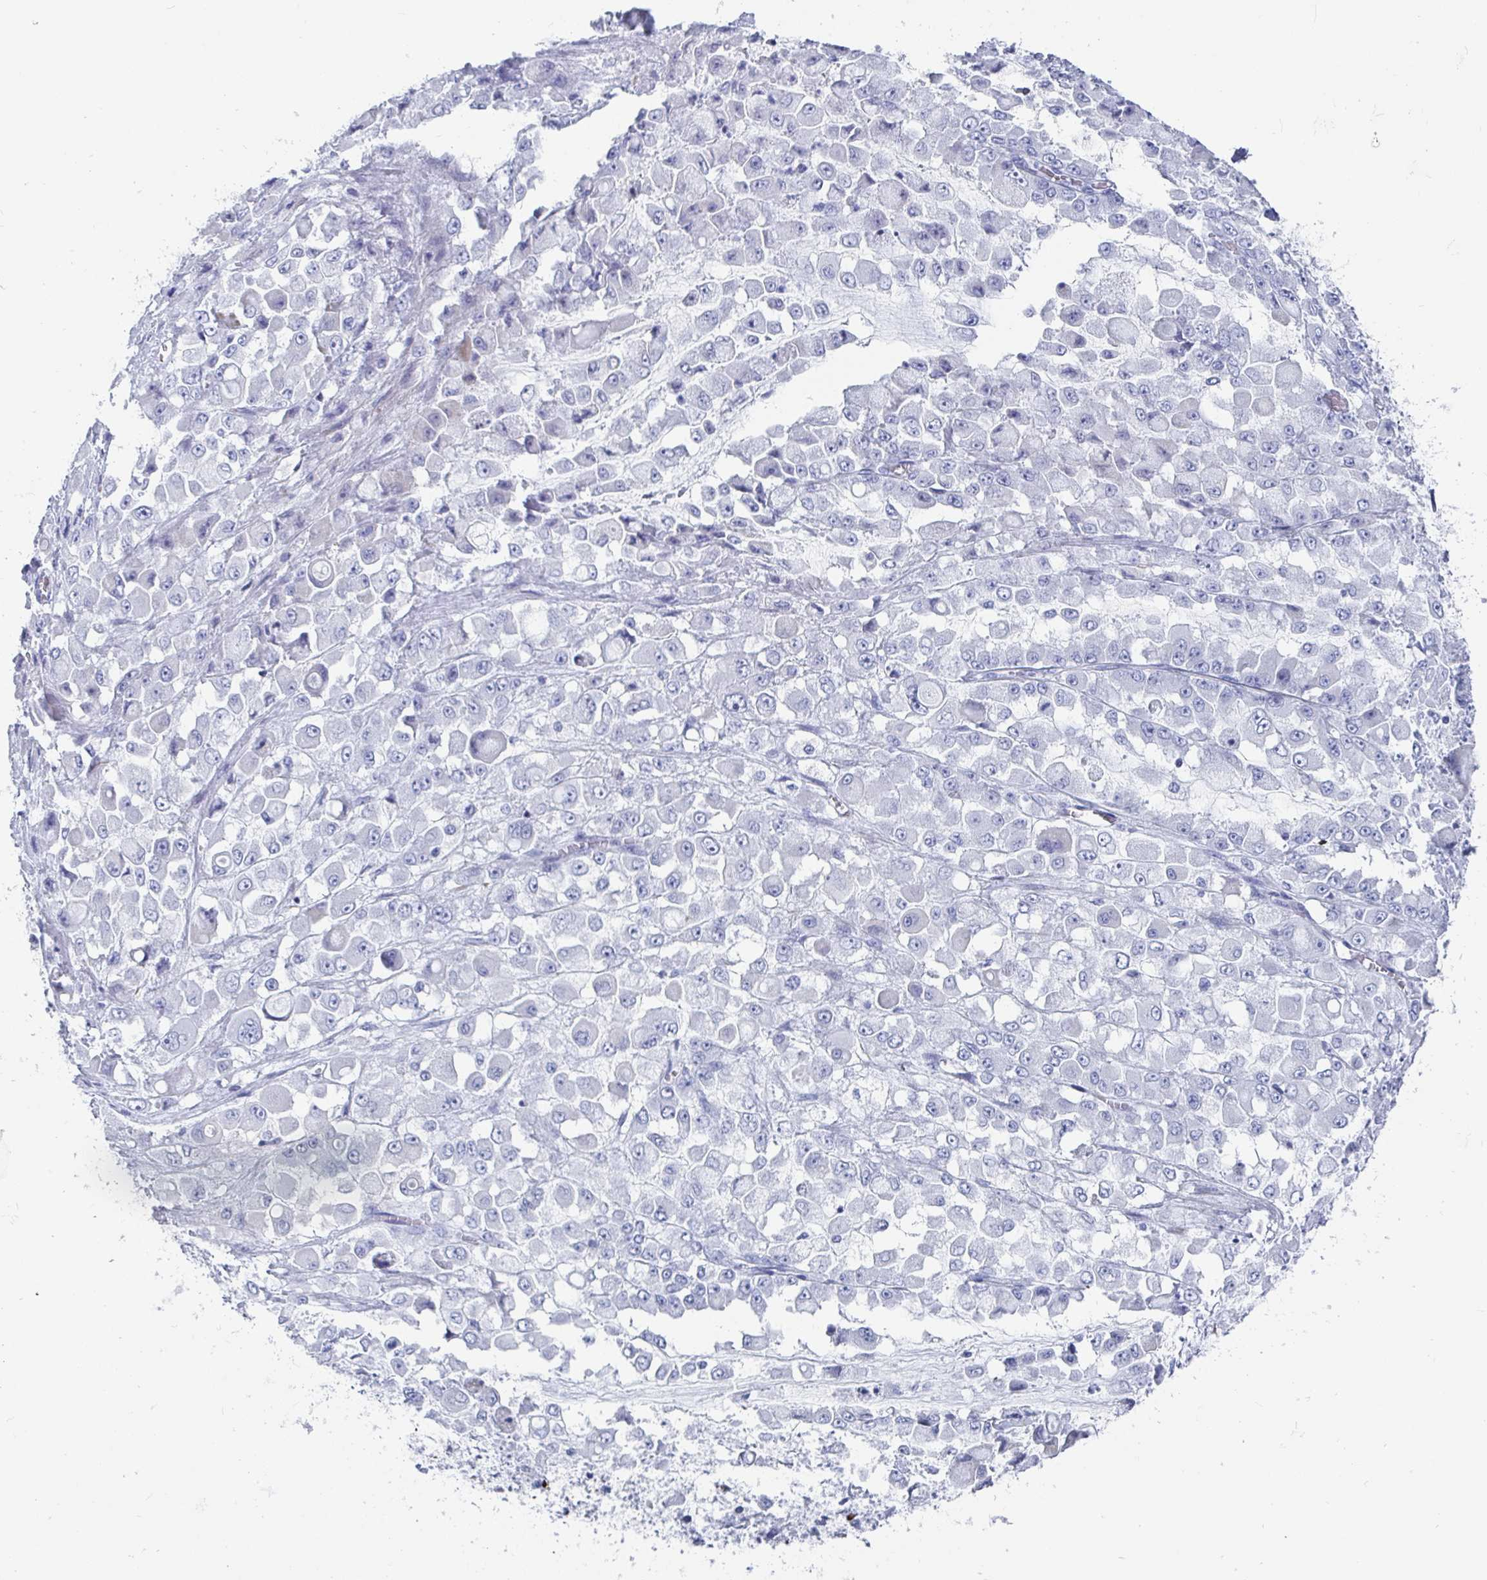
{"staining": {"intensity": "negative", "quantity": "none", "location": "none"}, "tissue": "stomach cancer", "cell_type": "Tumor cells", "image_type": "cancer", "snomed": [{"axis": "morphology", "description": "Adenocarcinoma, NOS"}, {"axis": "topography", "description": "Stomach"}], "caption": "This is a histopathology image of immunohistochemistry staining of stomach cancer (adenocarcinoma), which shows no expression in tumor cells.", "gene": "ZFP82", "patient": {"sex": "female", "age": 76}}